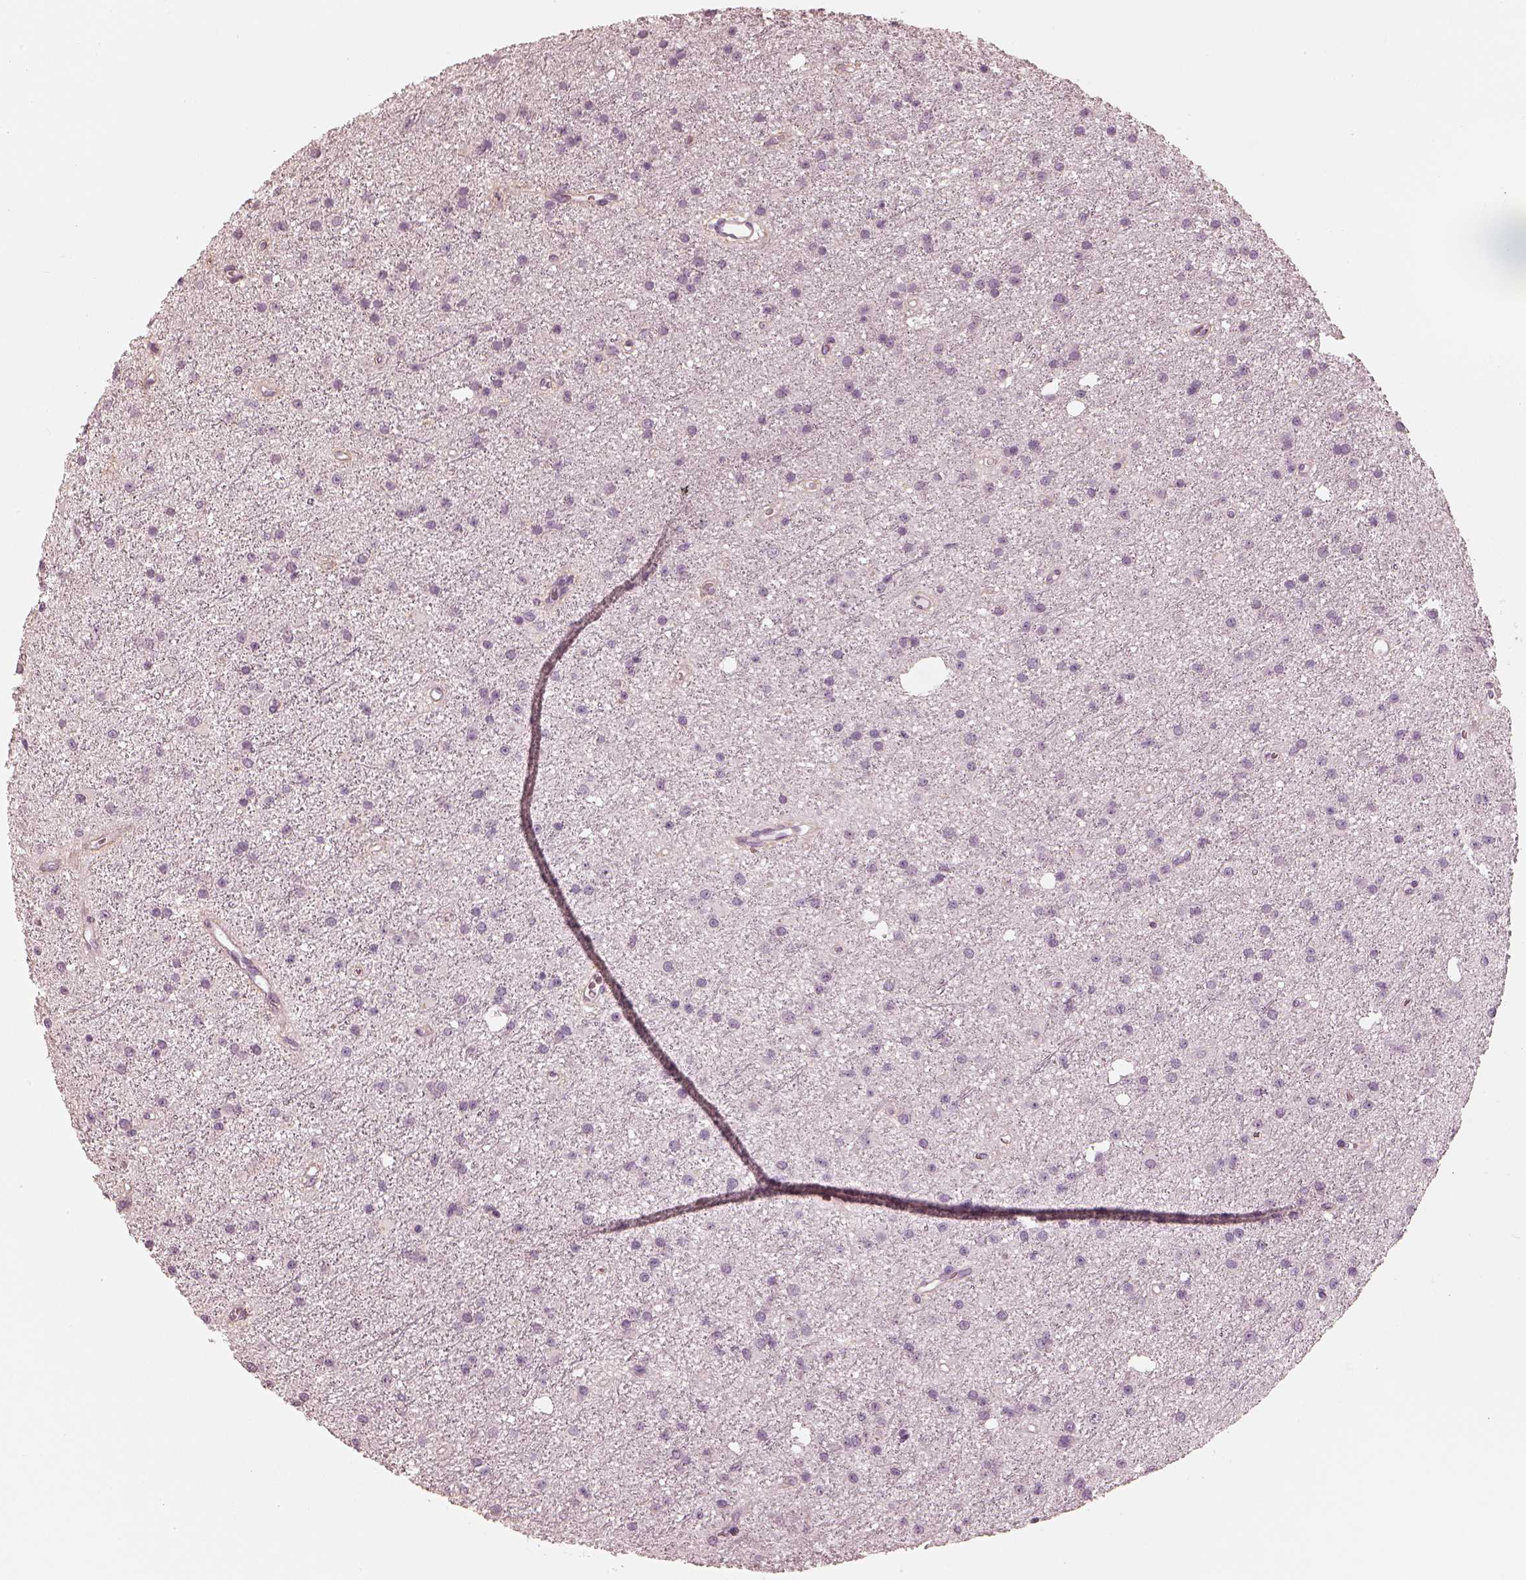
{"staining": {"intensity": "negative", "quantity": "none", "location": "none"}, "tissue": "glioma", "cell_type": "Tumor cells", "image_type": "cancer", "snomed": [{"axis": "morphology", "description": "Glioma, malignant, Low grade"}, {"axis": "topography", "description": "Brain"}], "caption": "Immunohistochemical staining of human glioma exhibits no significant expression in tumor cells.", "gene": "CALR3", "patient": {"sex": "male", "age": 27}}